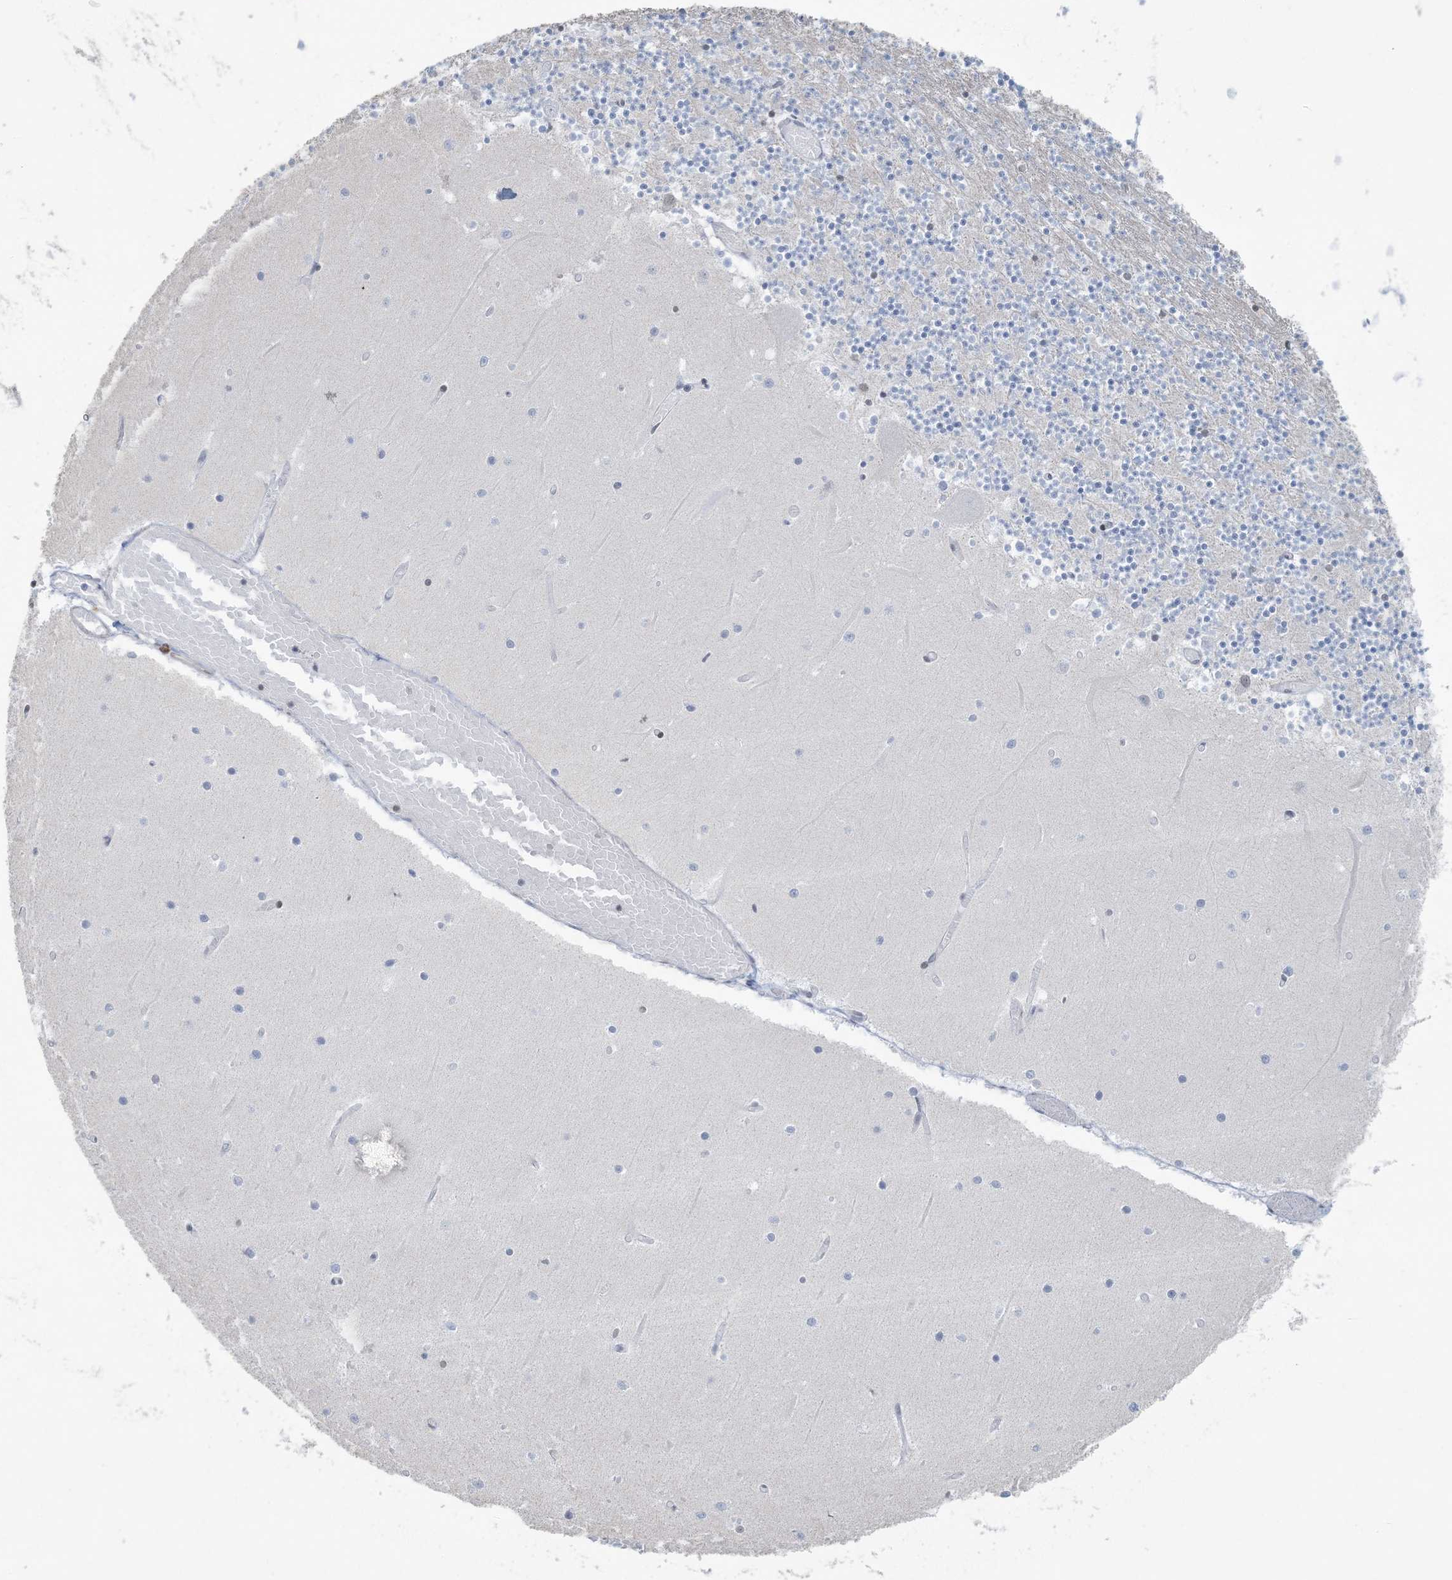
{"staining": {"intensity": "weak", "quantity": "25%-75%", "location": "nuclear"}, "tissue": "cerebellum", "cell_type": "Cells in granular layer", "image_type": "normal", "snomed": [{"axis": "morphology", "description": "Normal tissue, NOS"}, {"axis": "topography", "description": "Cerebellum"}], "caption": "Benign cerebellum was stained to show a protein in brown. There is low levels of weak nuclear staining in approximately 25%-75% of cells in granular layer. The protein of interest is stained brown, and the nuclei are stained in blue (DAB (3,3'-diaminobenzidine) IHC with brightfield microscopy, high magnification).", "gene": "ZNF787", "patient": {"sex": "female", "age": 28}}